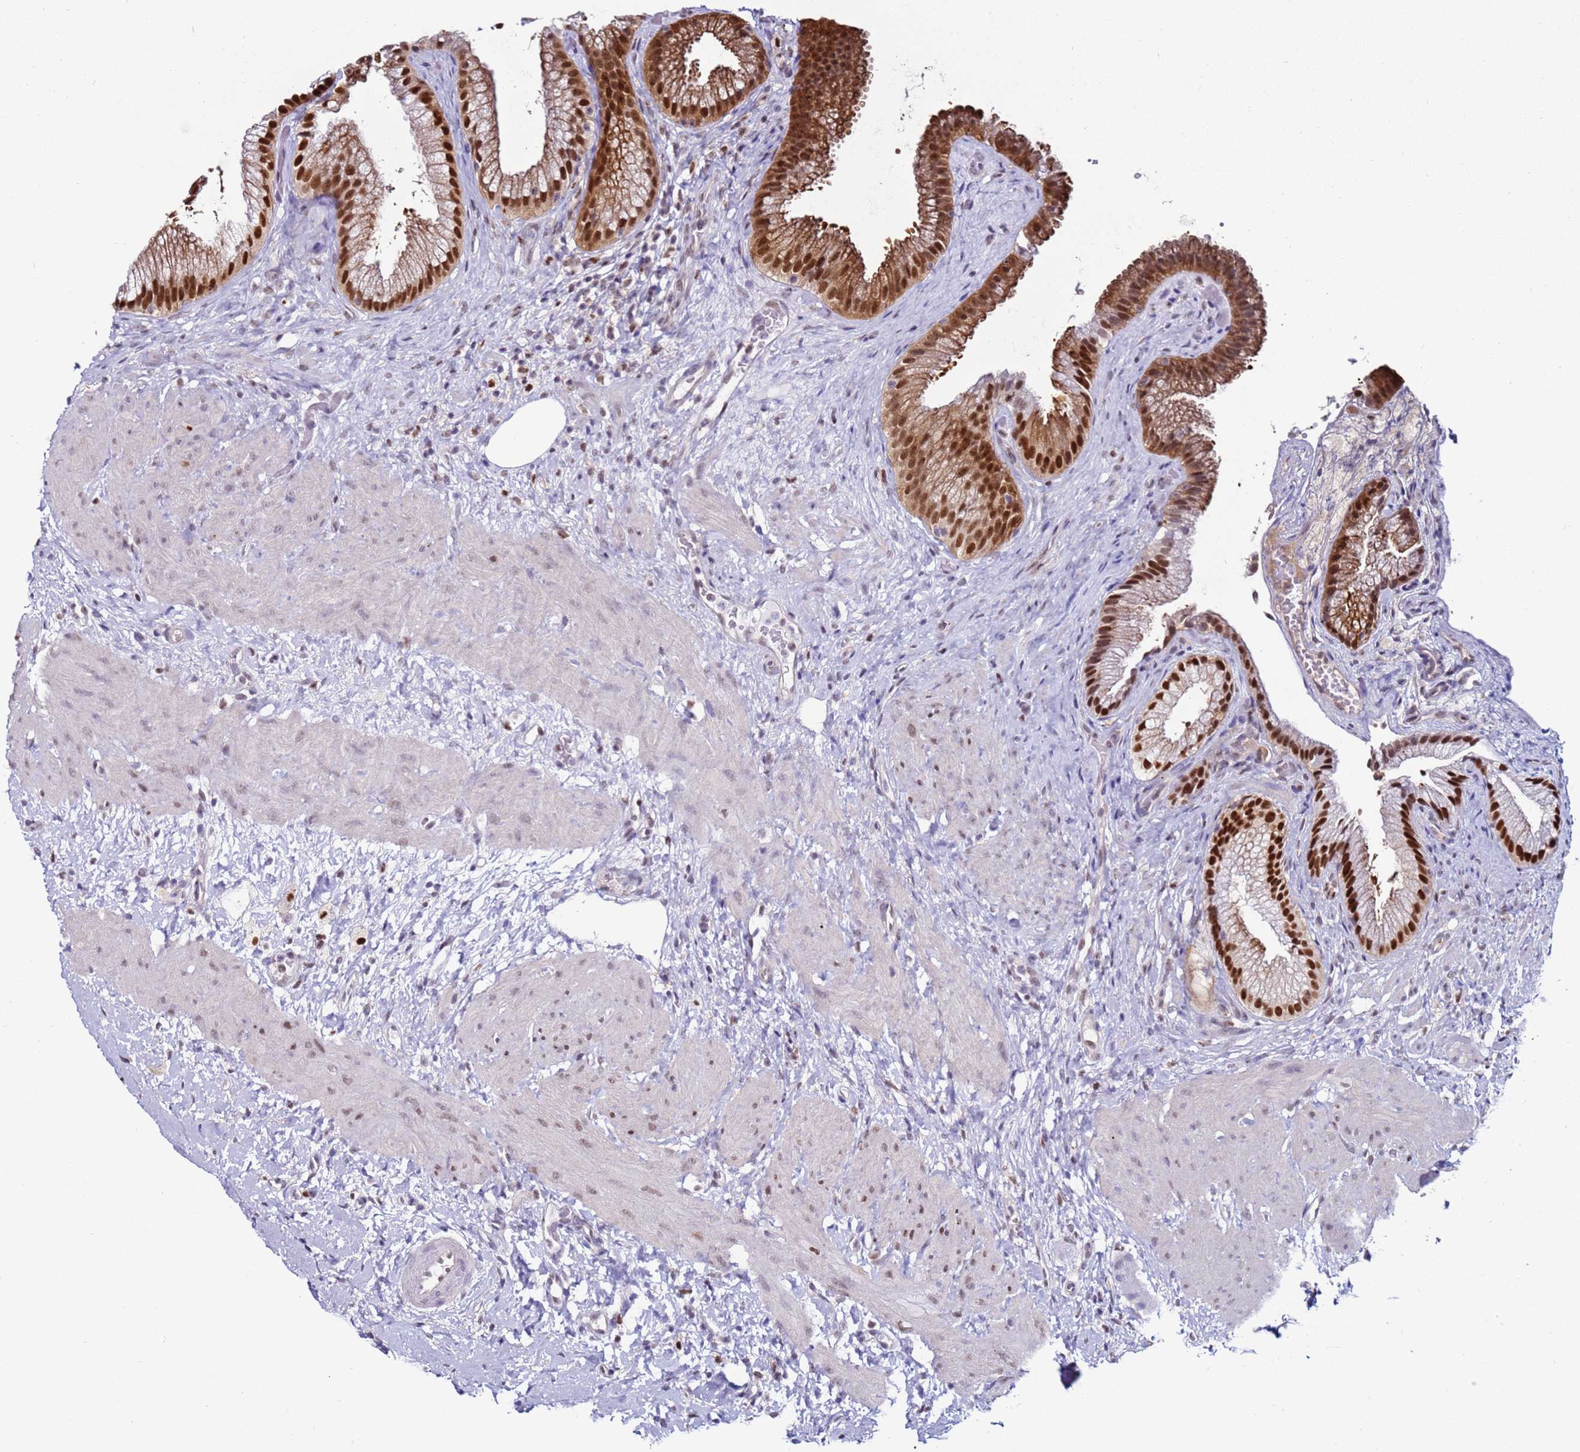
{"staining": {"intensity": "strong", "quantity": ">75%", "location": "cytoplasmic/membranous,nuclear"}, "tissue": "gallbladder", "cell_type": "Glandular cells", "image_type": "normal", "snomed": [{"axis": "morphology", "description": "Normal tissue, NOS"}, {"axis": "topography", "description": "Gallbladder"}], "caption": "A high amount of strong cytoplasmic/membranous,nuclear staining is seen in approximately >75% of glandular cells in benign gallbladder.", "gene": "KPNA4", "patient": {"sex": "female", "age": 64}}